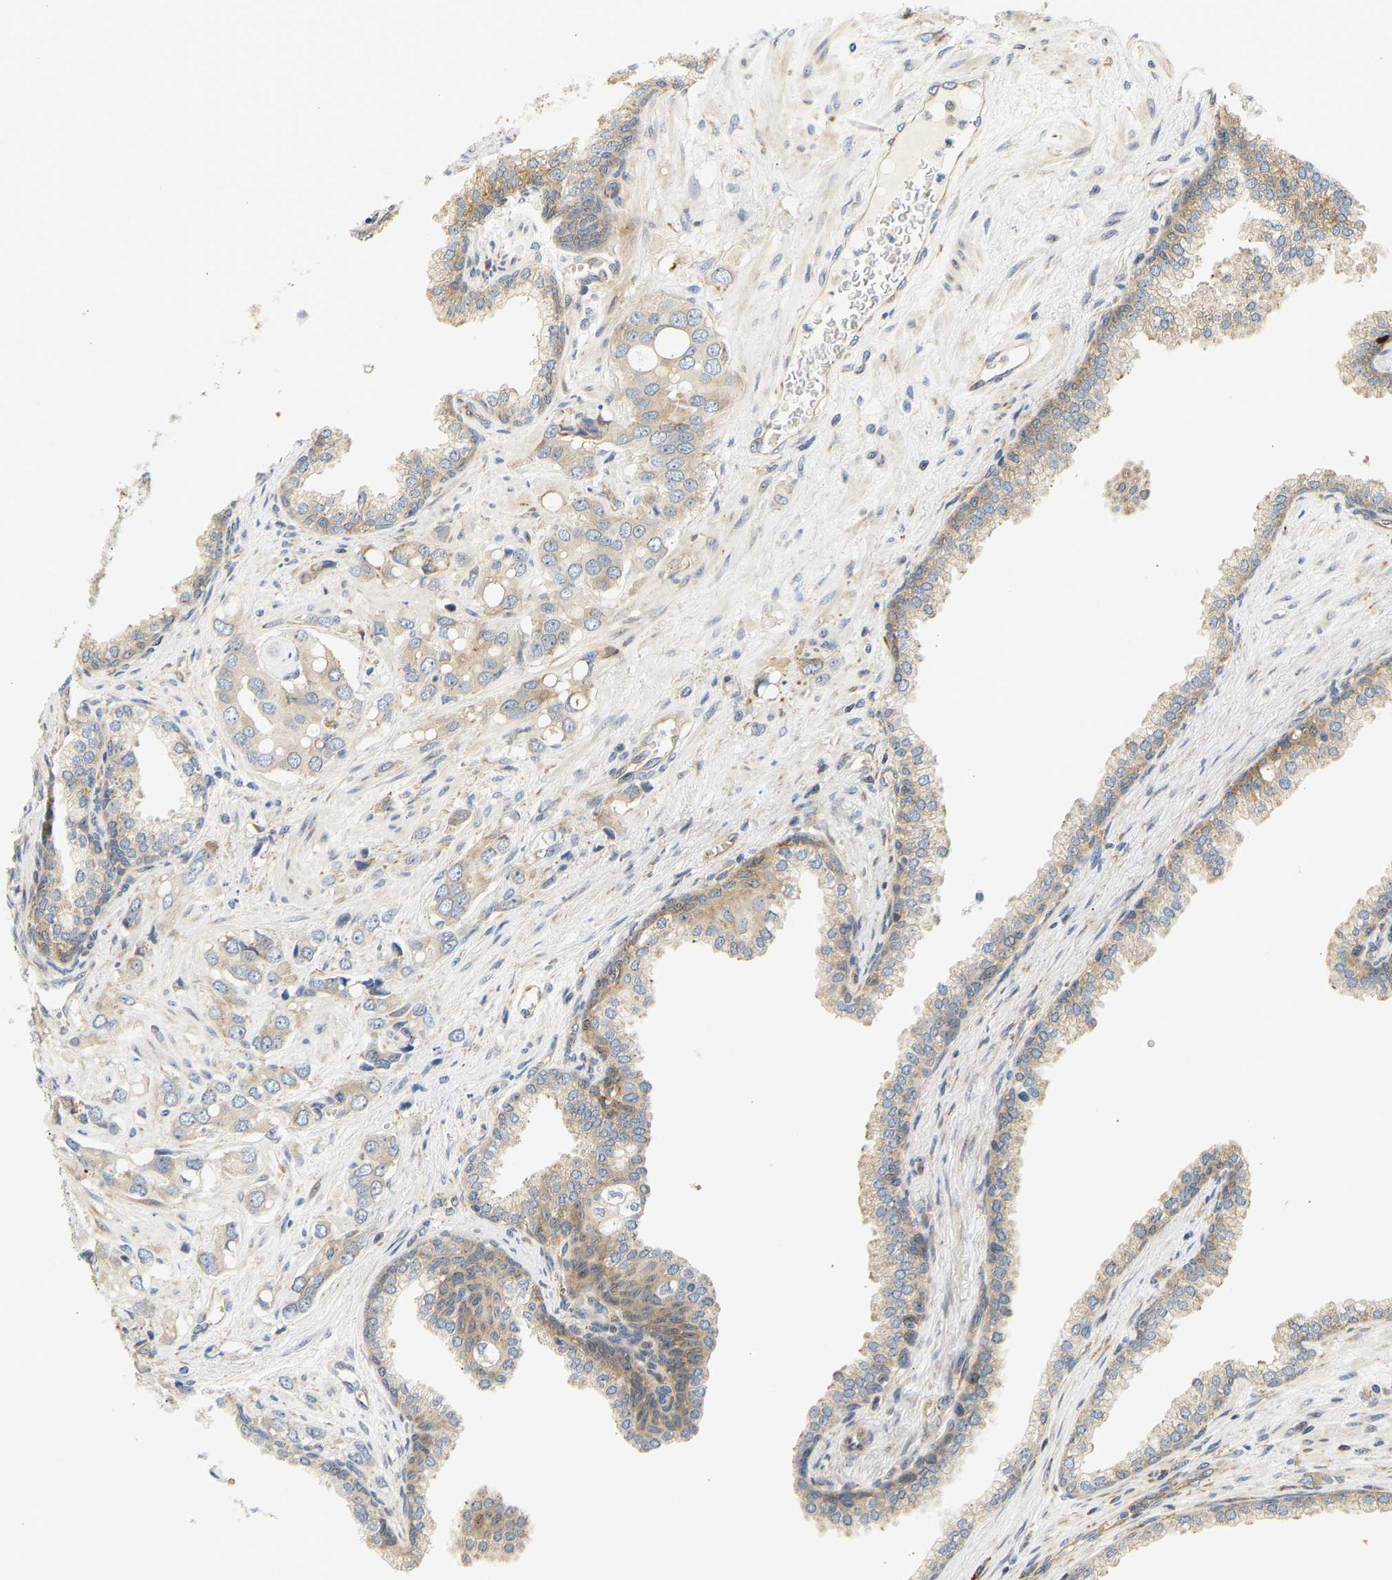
{"staining": {"intensity": "weak", "quantity": "25%-75%", "location": "cytoplasmic/membranous"}, "tissue": "prostate cancer", "cell_type": "Tumor cells", "image_type": "cancer", "snomed": [{"axis": "morphology", "description": "Adenocarcinoma, High grade"}, {"axis": "topography", "description": "Prostate"}], "caption": "The micrograph exhibits a brown stain indicating the presence of a protein in the cytoplasmic/membranous of tumor cells in prostate high-grade adenocarcinoma.", "gene": "RPS14", "patient": {"sex": "male", "age": 52}}